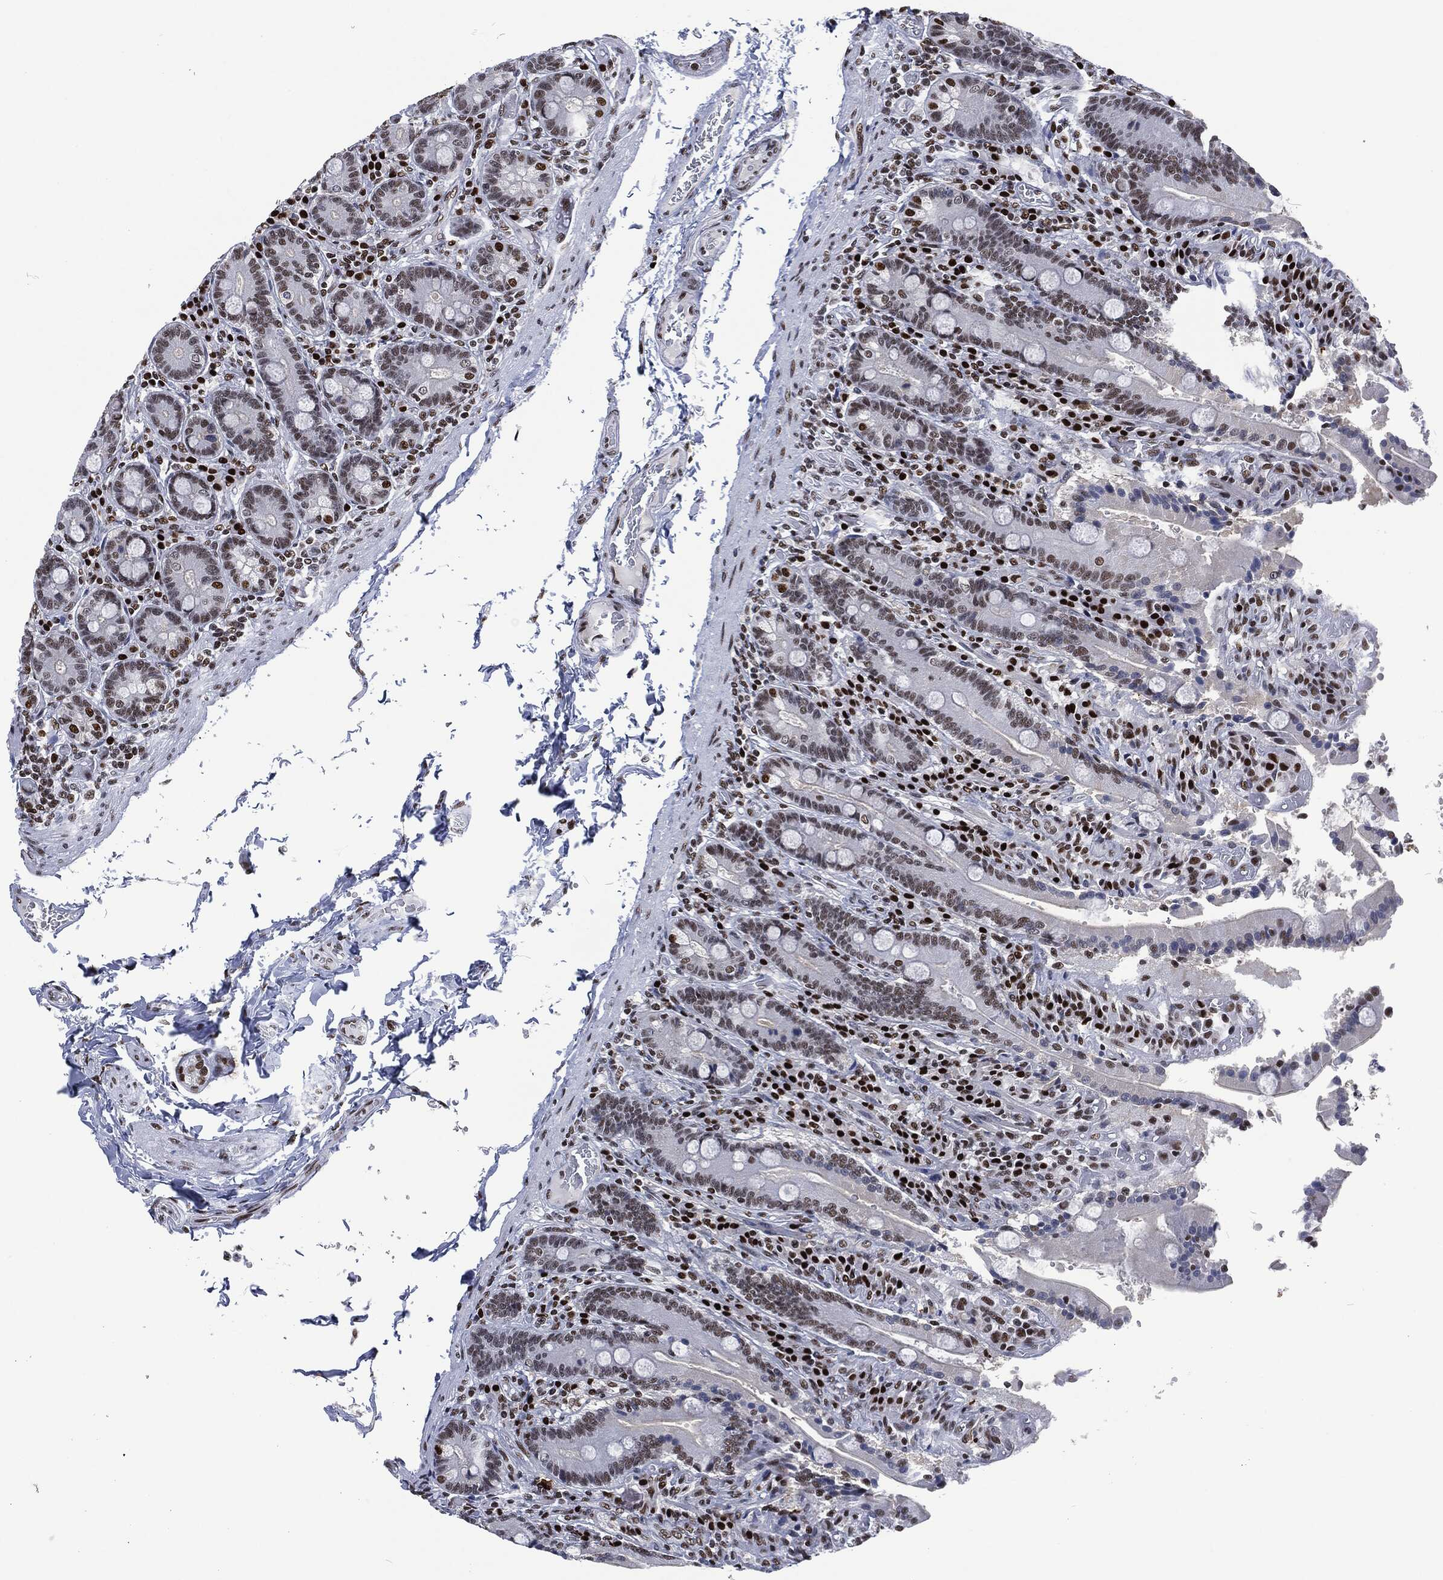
{"staining": {"intensity": "strong", "quantity": "<25%", "location": "nuclear"}, "tissue": "duodenum", "cell_type": "Glandular cells", "image_type": "normal", "snomed": [{"axis": "morphology", "description": "Normal tissue, NOS"}, {"axis": "topography", "description": "Duodenum"}], "caption": "Immunohistochemistry micrograph of benign duodenum: duodenum stained using IHC demonstrates medium levels of strong protein expression localized specifically in the nuclear of glandular cells, appearing as a nuclear brown color.", "gene": "DCPS", "patient": {"sex": "female", "age": 62}}